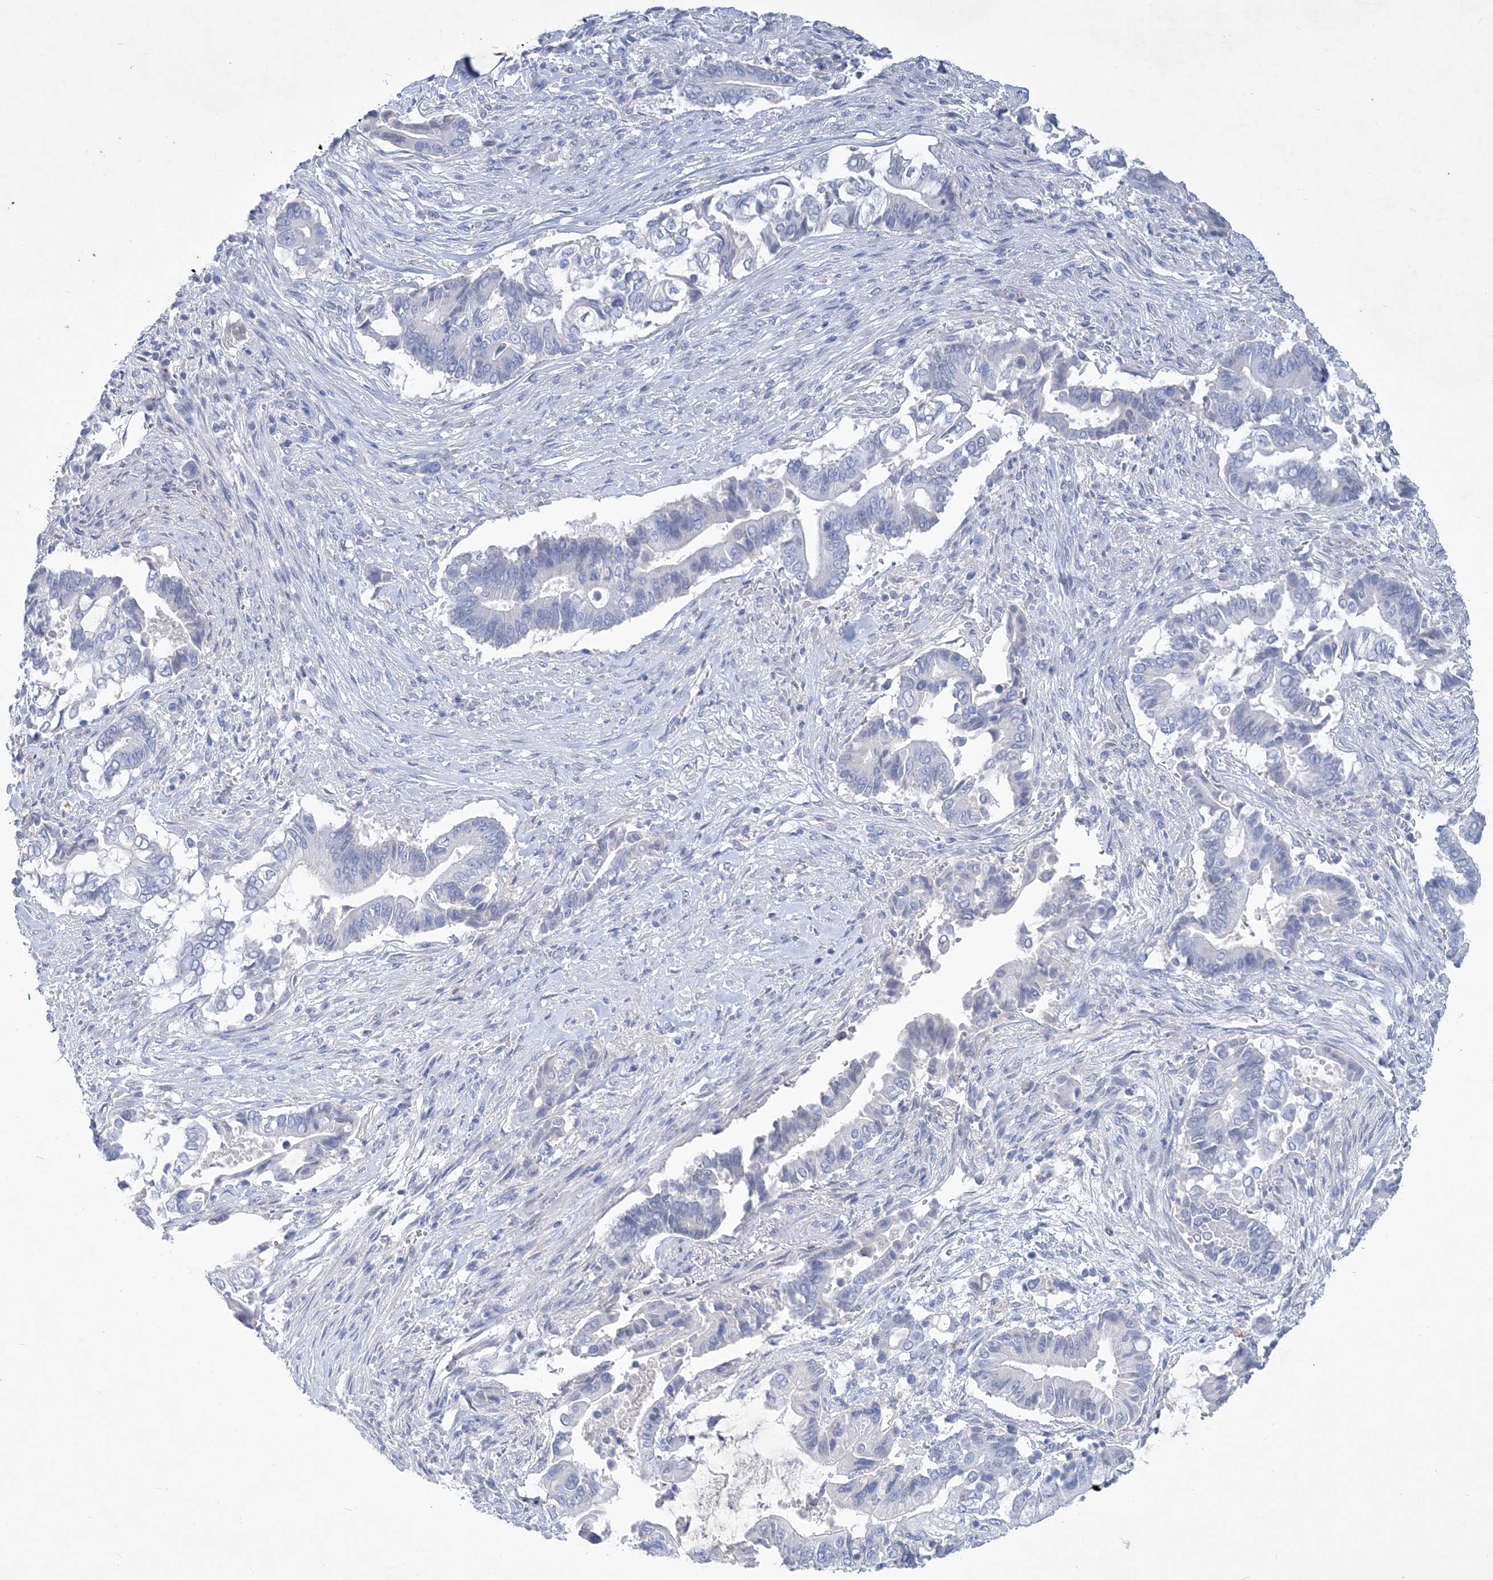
{"staining": {"intensity": "negative", "quantity": "none", "location": "none"}, "tissue": "pancreatic cancer", "cell_type": "Tumor cells", "image_type": "cancer", "snomed": [{"axis": "morphology", "description": "Adenocarcinoma, NOS"}, {"axis": "topography", "description": "Pancreas"}], "caption": "This is a photomicrograph of IHC staining of pancreatic cancer, which shows no positivity in tumor cells.", "gene": "COPS8", "patient": {"sex": "male", "age": 68}}